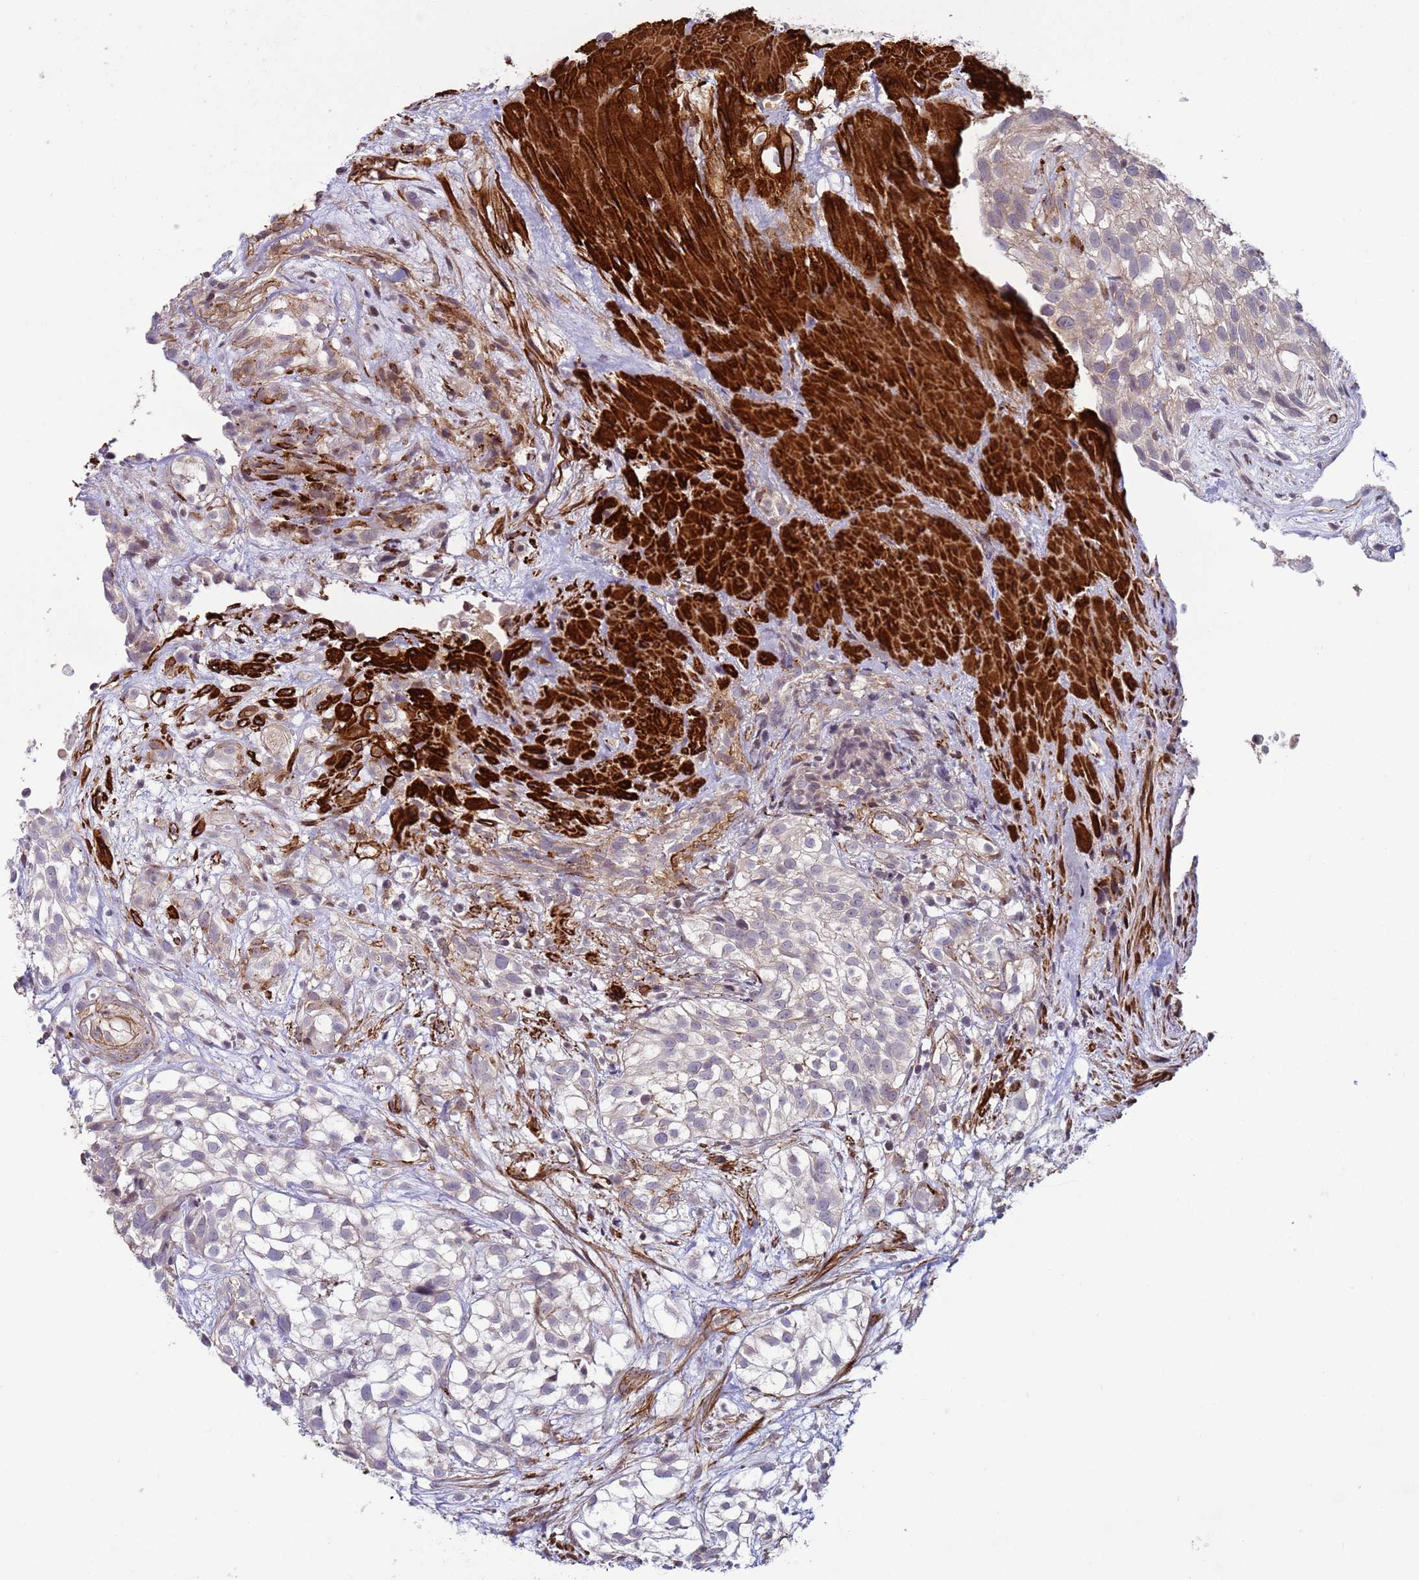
{"staining": {"intensity": "weak", "quantity": "<25%", "location": "cytoplasmic/membranous"}, "tissue": "urothelial cancer", "cell_type": "Tumor cells", "image_type": "cancer", "snomed": [{"axis": "morphology", "description": "Urothelial carcinoma, High grade"}, {"axis": "topography", "description": "Urinary bladder"}], "caption": "A micrograph of high-grade urothelial carcinoma stained for a protein exhibits no brown staining in tumor cells.", "gene": "SNAPC4", "patient": {"sex": "male", "age": 56}}